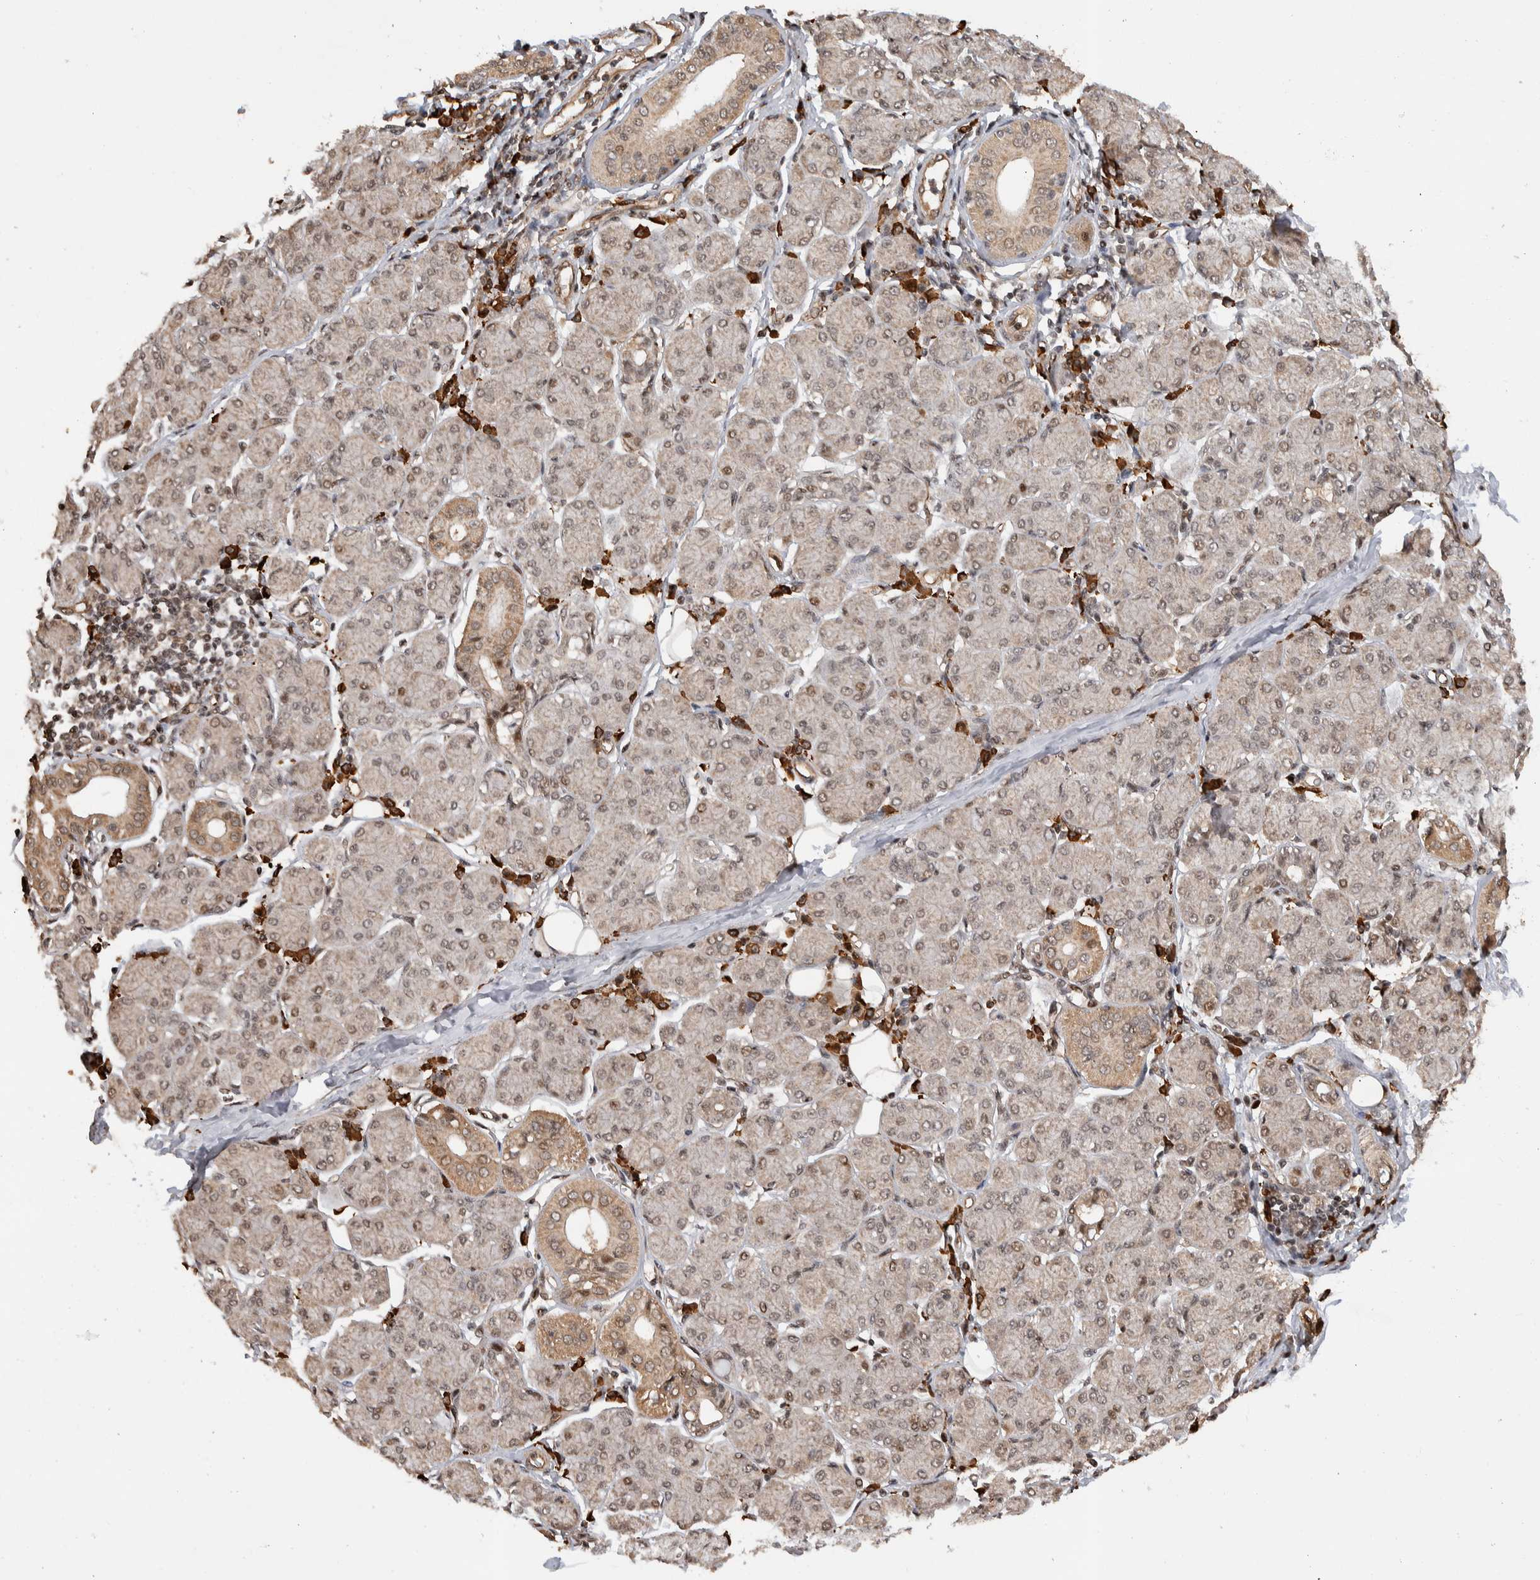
{"staining": {"intensity": "moderate", "quantity": "<25%", "location": "cytoplasmic/membranous,nuclear"}, "tissue": "salivary gland", "cell_type": "Glandular cells", "image_type": "normal", "snomed": [{"axis": "morphology", "description": "Normal tissue, NOS"}, {"axis": "morphology", "description": "Inflammation, NOS"}, {"axis": "topography", "description": "Lymph node"}, {"axis": "topography", "description": "Salivary gland"}], "caption": "Immunohistochemical staining of normal human salivary gland demonstrates <25% levels of moderate cytoplasmic/membranous,nuclear protein staining in about <25% of glandular cells.", "gene": "TOR1B", "patient": {"sex": "male", "age": 3}}